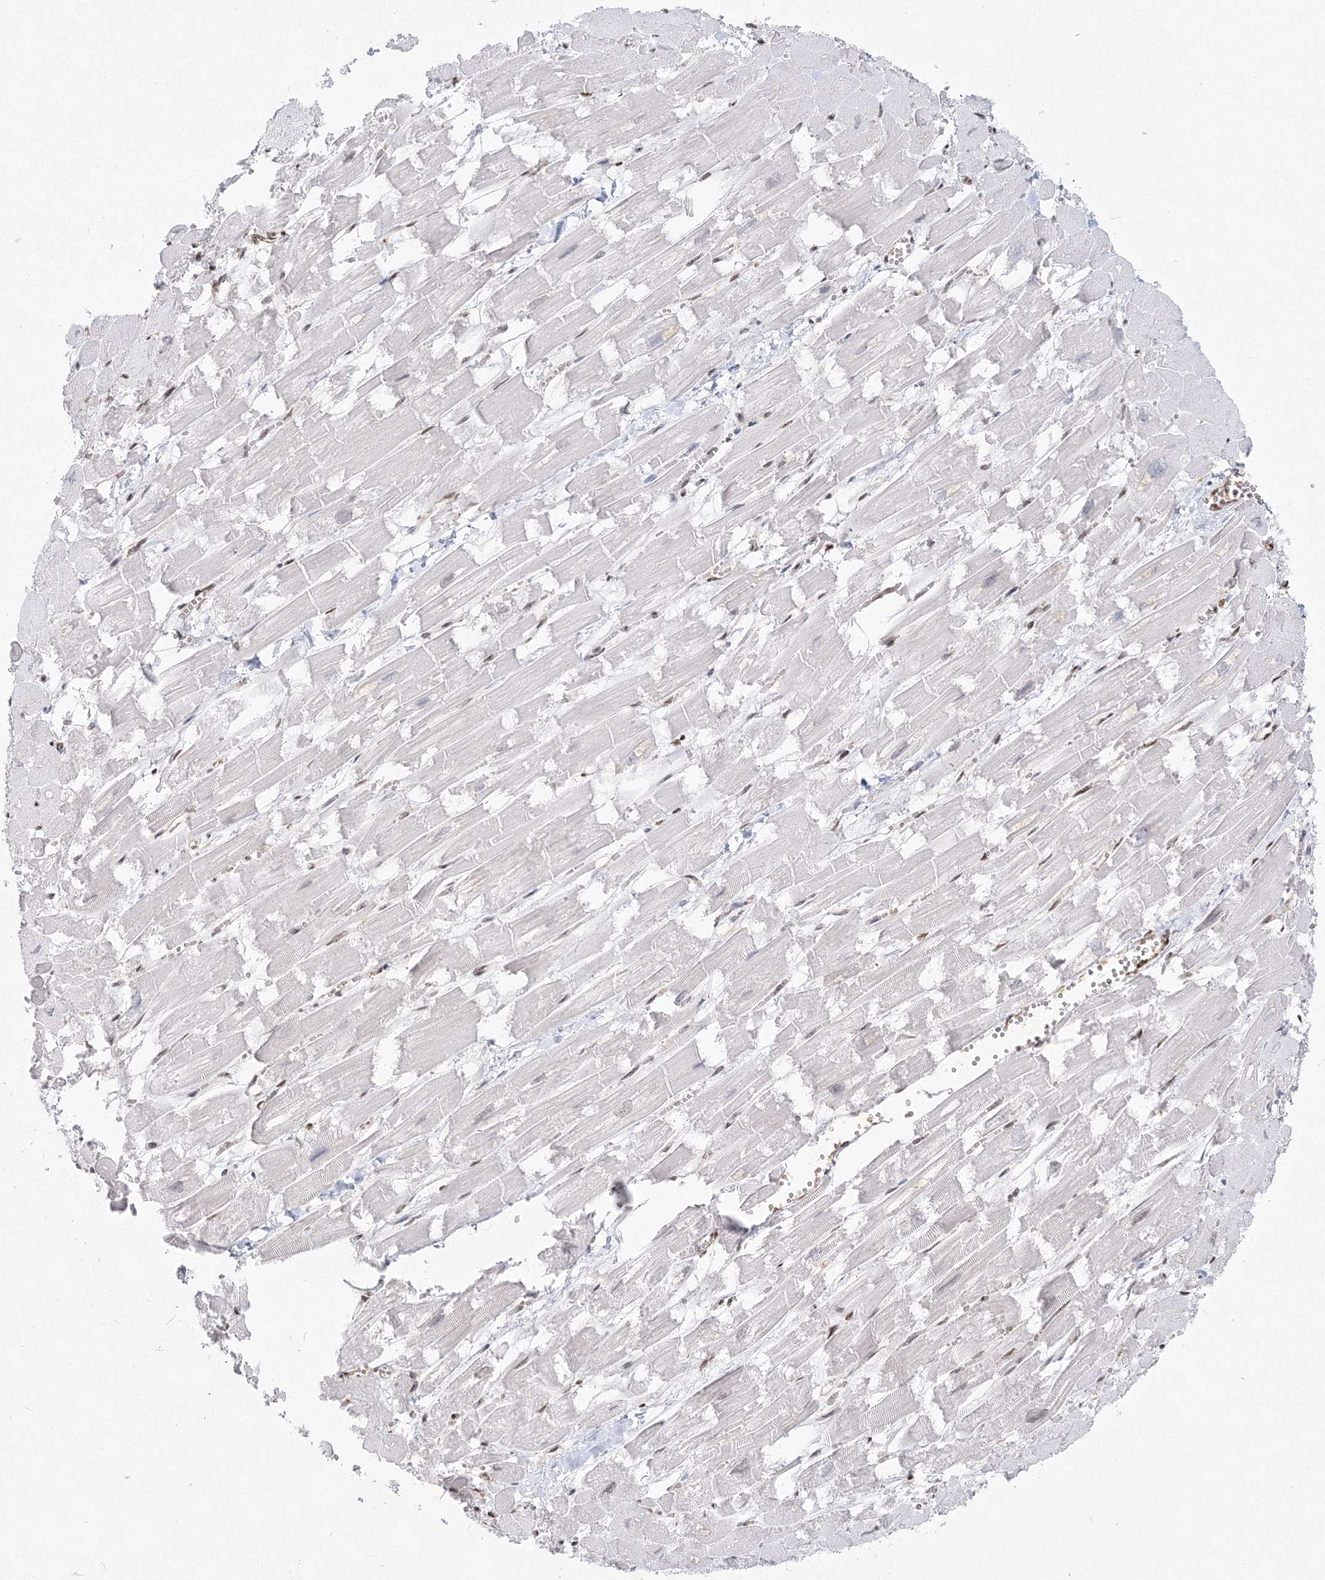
{"staining": {"intensity": "weak", "quantity": "<25%", "location": "nuclear"}, "tissue": "heart muscle", "cell_type": "Cardiomyocytes", "image_type": "normal", "snomed": [{"axis": "morphology", "description": "Normal tissue, NOS"}, {"axis": "topography", "description": "Heart"}], "caption": "Immunohistochemistry (IHC) micrograph of unremarkable human heart muscle stained for a protein (brown), which exhibits no expression in cardiomyocytes. (Stains: DAB immunohistochemistry with hematoxylin counter stain, Microscopy: brightfield microscopy at high magnification).", "gene": "ZNF638", "patient": {"sex": "male", "age": 54}}